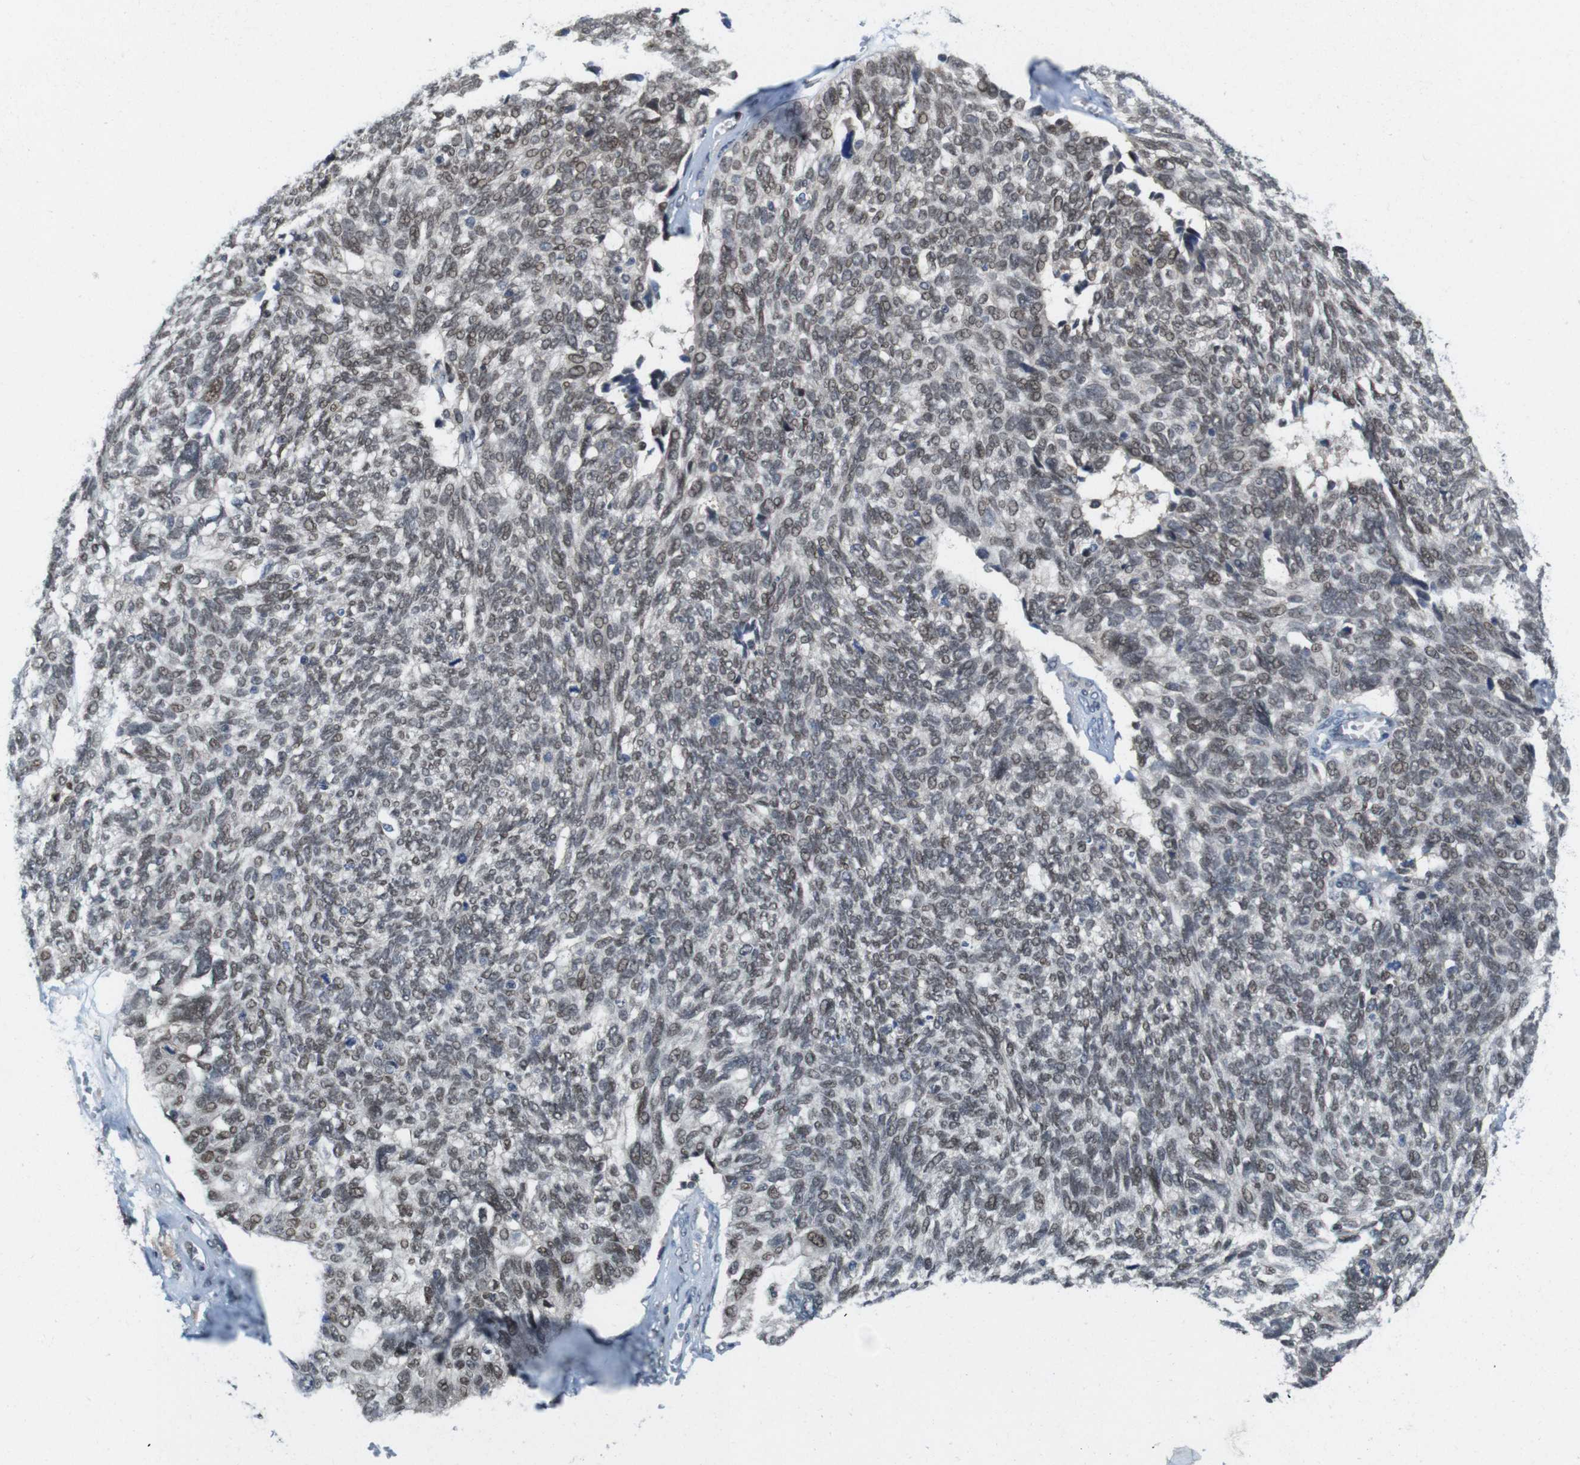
{"staining": {"intensity": "moderate", "quantity": ">75%", "location": "nuclear"}, "tissue": "ovarian cancer", "cell_type": "Tumor cells", "image_type": "cancer", "snomed": [{"axis": "morphology", "description": "Cystadenocarcinoma, serous, NOS"}, {"axis": "topography", "description": "Ovary"}], "caption": "This is a micrograph of immunohistochemistry staining of ovarian serous cystadenocarcinoma, which shows moderate expression in the nuclear of tumor cells.", "gene": "PNMA8A", "patient": {"sex": "female", "age": 79}}